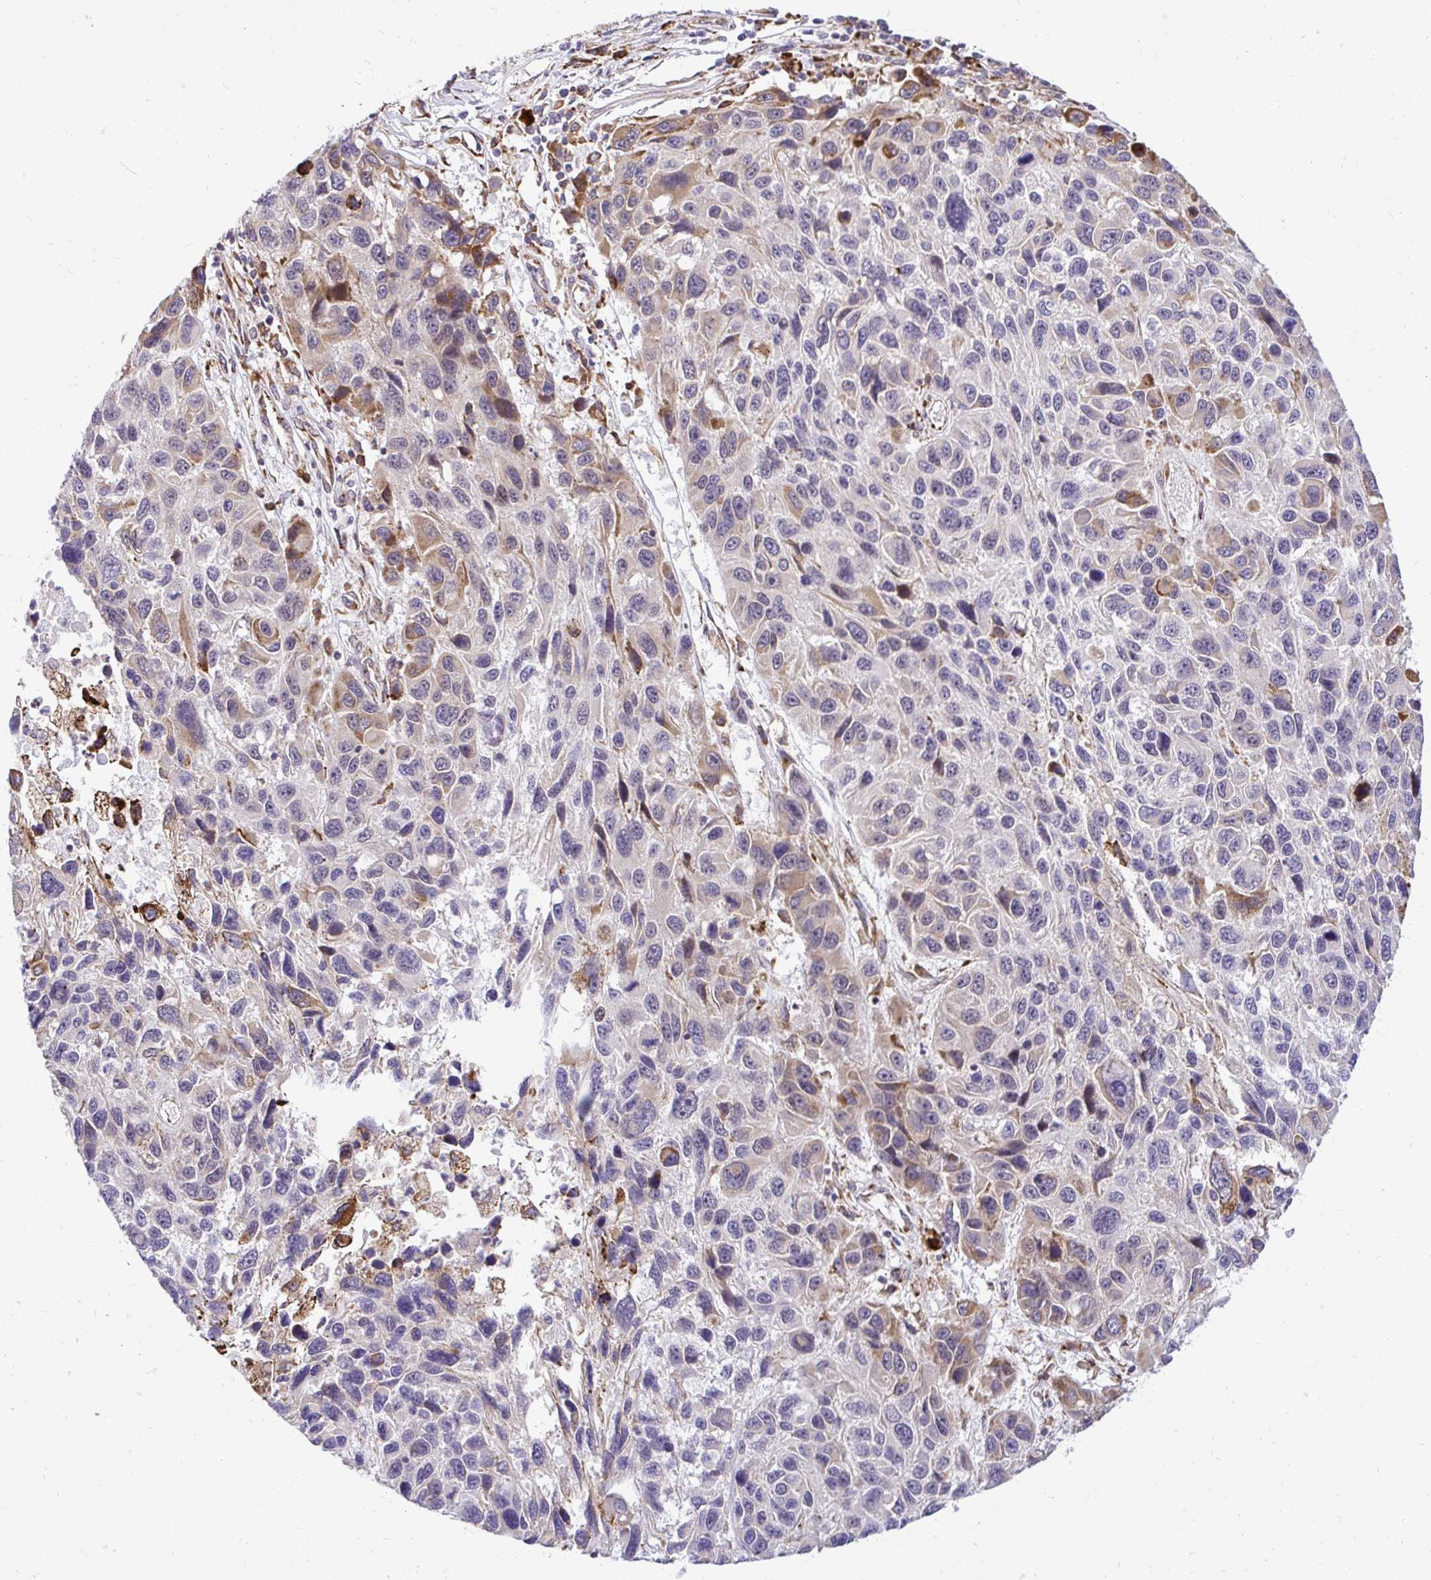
{"staining": {"intensity": "moderate", "quantity": "<25%", "location": "cytoplasmic/membranous"}, "tissue": "melanoma", "cell_type": "Tumor cells", "image_type": "cancer", "snomed": [{"axis": "morphology", "description": "Malignant melanoma, NOS"}, {"axis": "topography", "description": "Skin"}], "caption": "DAB immunohistochemical staining of malignant melanoma demonstrates moderate cytoplasmic/membranous protein positivity in approximately <25% of tumor cells. (DAB (3,3'-diaminobenzidine) IHC, brown staining for protein, blue staining for nuclei).", "gene": "NAALAD2", "patient": {"sex": "male", "age": 53}}